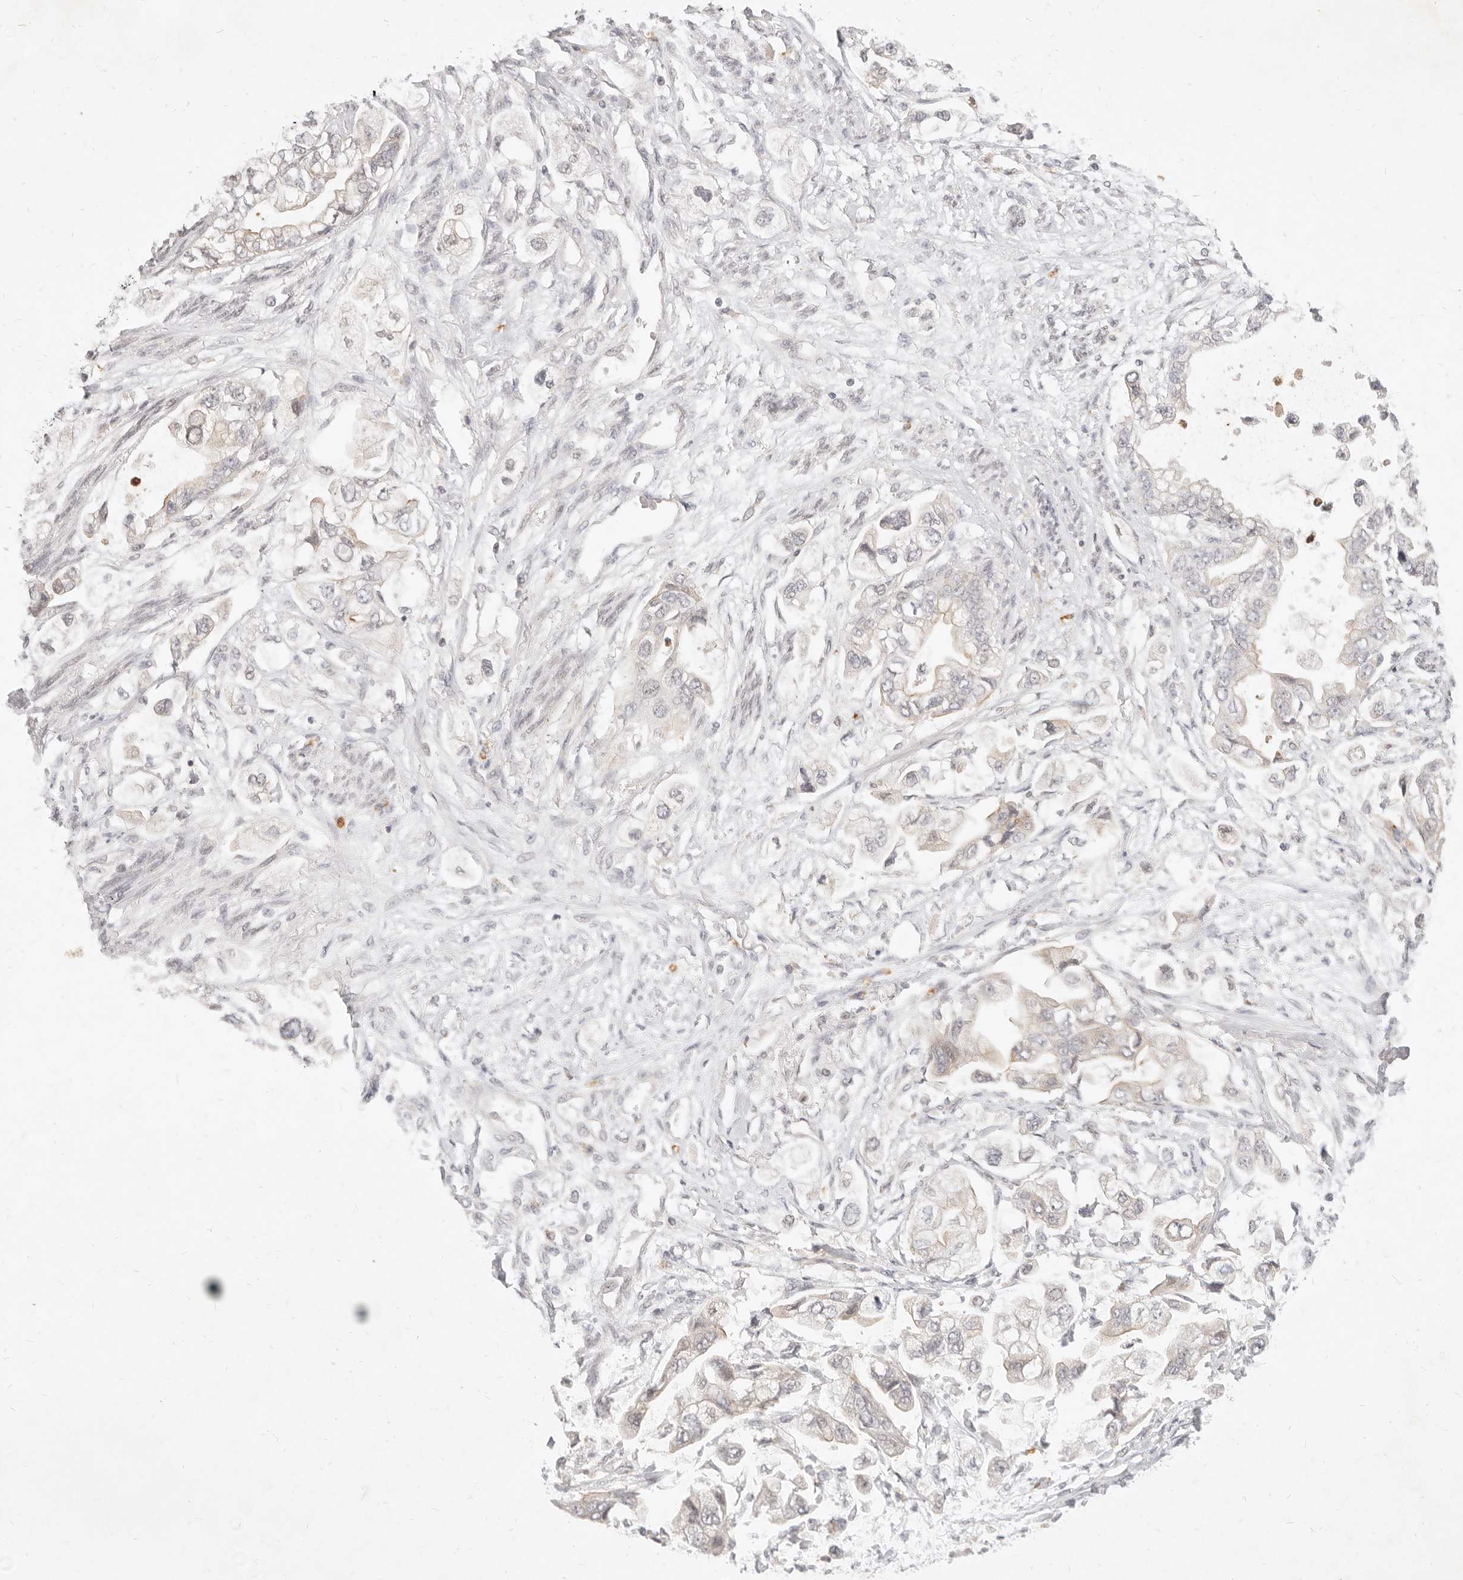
{"staining": {"intensity": "weak", "quantity": "<25%", "location": "cytoplasmic/membranous"}, "tissue": "stomach cancer", "cell_type": "Tumor cells", "image_type": "cancer", "snomed": [{"axis": "morphology", "description": "Adenocarcinoma, NOS"}, {"axis": "topography", "description": "Stomach"}], "caption": "A histopathology image of stomach cancer (adenocarcinoma) stained for a protein exhibits no brown staining in tumor cells. The staining is performed using DAB brown chromogen with nuclei counter-stained in using hematoxylin.", "gene": "ASCL3", "patient": {"sex": "male", "age": 62}}